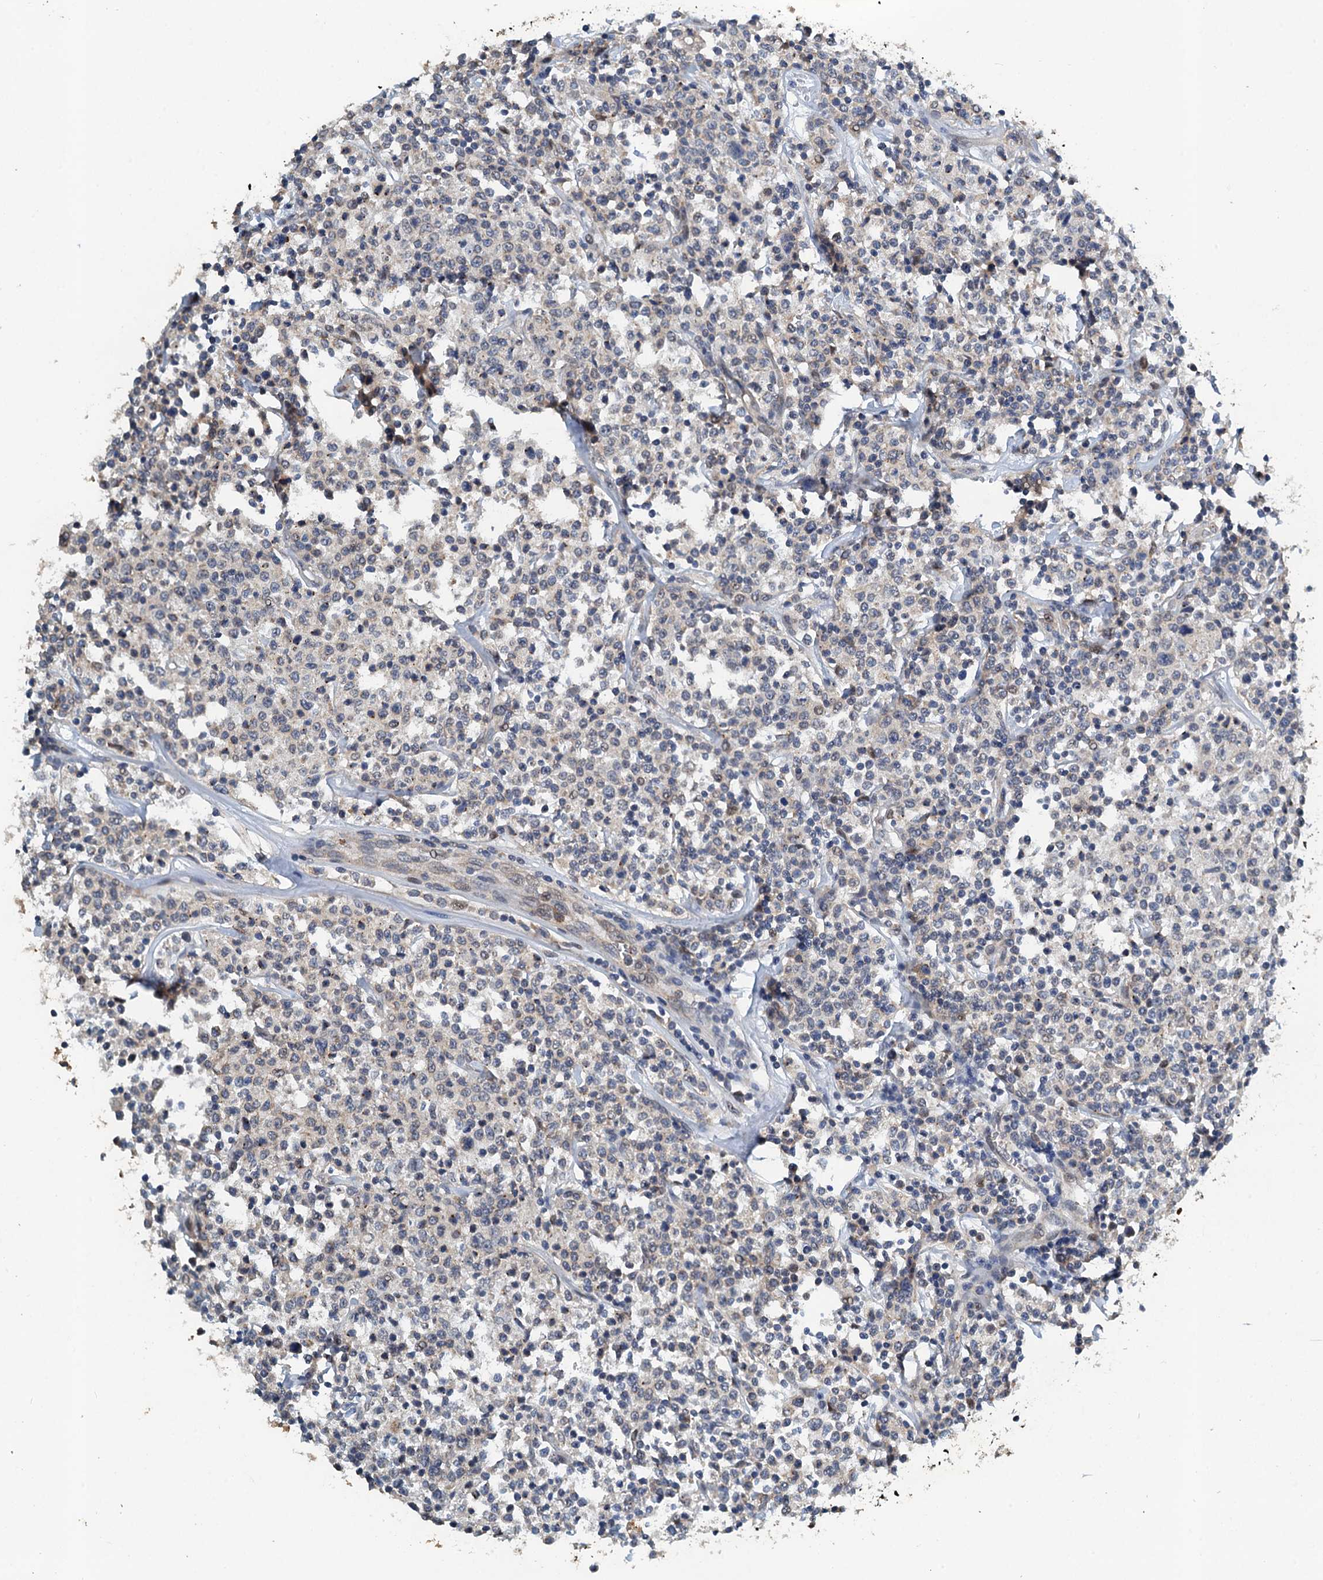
{"staining": {"intensity": "negative", "quantity": "none", "location": "none"}, "tissue": "lymphoma", "cell_type": "Tumor cells", "image_type": "cancer", "snomed": [{"axis": "morphology", "description": "Malignant lymphoma, non-Hodgkin's type, Low grade"}, {"axis": "topography", "description": "Small intestine"}], "caption": "Immunohistochemical staining of lymphoma shows no significant positivity in tumor cells.", "gene": "ZNF606", "patient": {"sex": "female", "age": 59}}